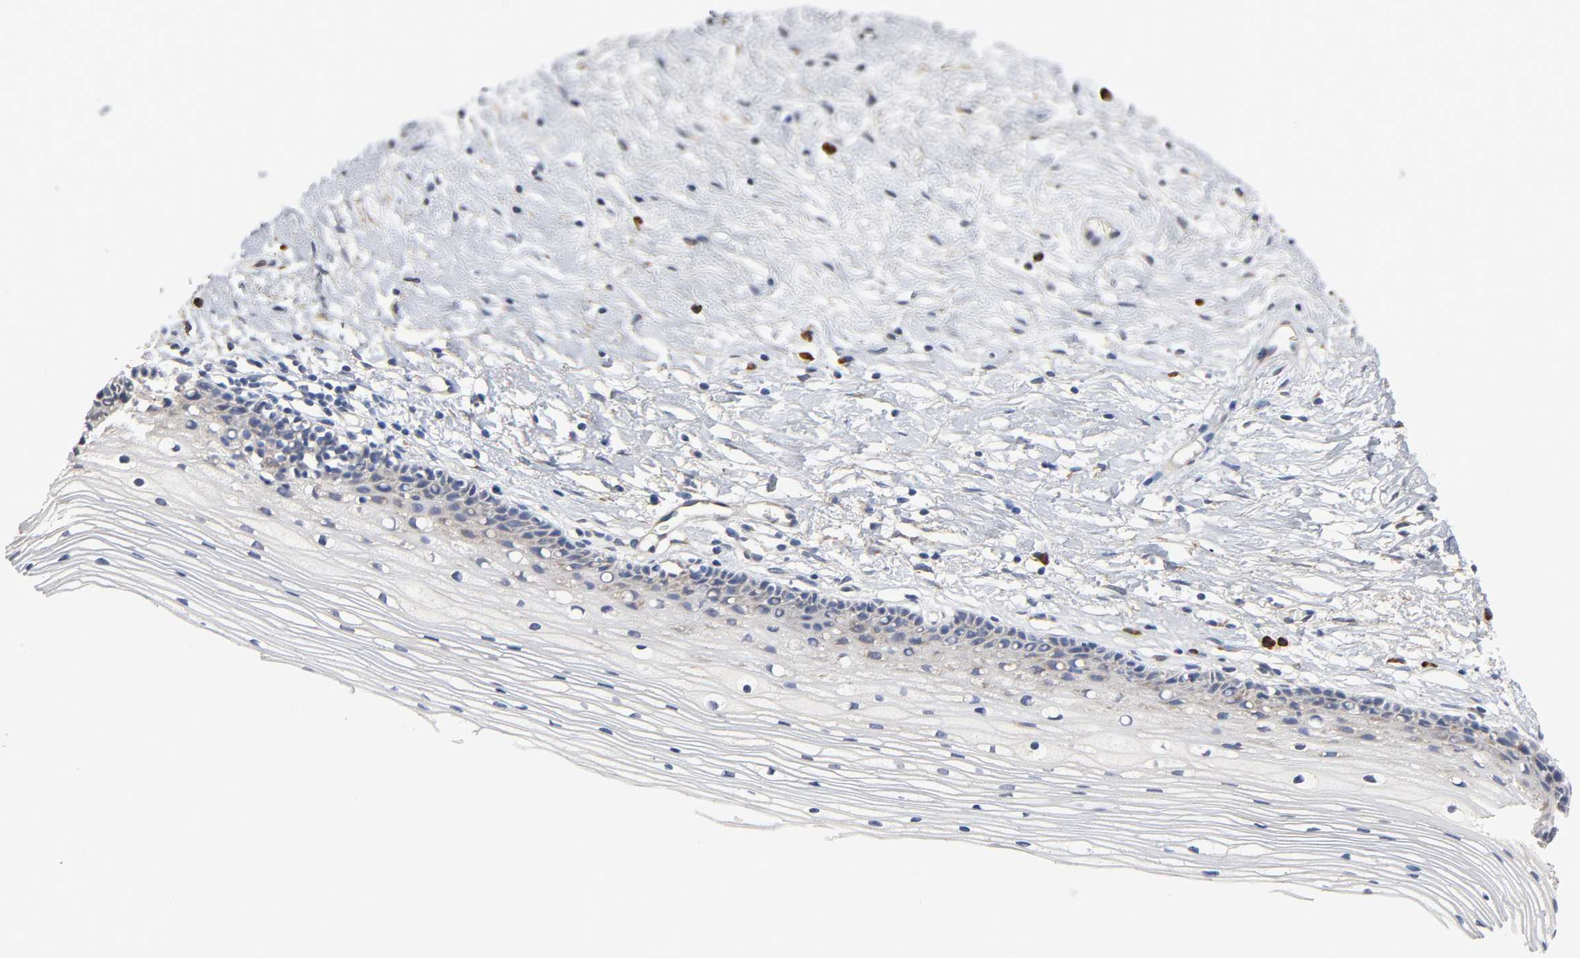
{"staining": {"intensity": "weak", "quantity": "25%-75%", "location": "cytoplasmic/membranous"}, "tissue": "cervix", "cell_type": "Glandular cells", "image_type": "normal", "snomed": [{"axis": "morphology", "description": "Normal tissue, NOS"}, {"axis": "topography", "description": "Cervix"}], "caption": "The immunohistochemical stain highlights weak cytoplasmic/membranous staining in glandular cells of normal cervix. The protein is stained brown, and the nuclei are stained in blue (DAB (3,3'-diaminobenzidine) IHC with brightfield microscopy, high magnification).", "gene": "HDLBP", "patient": {"sex": "female", "age": 77}}